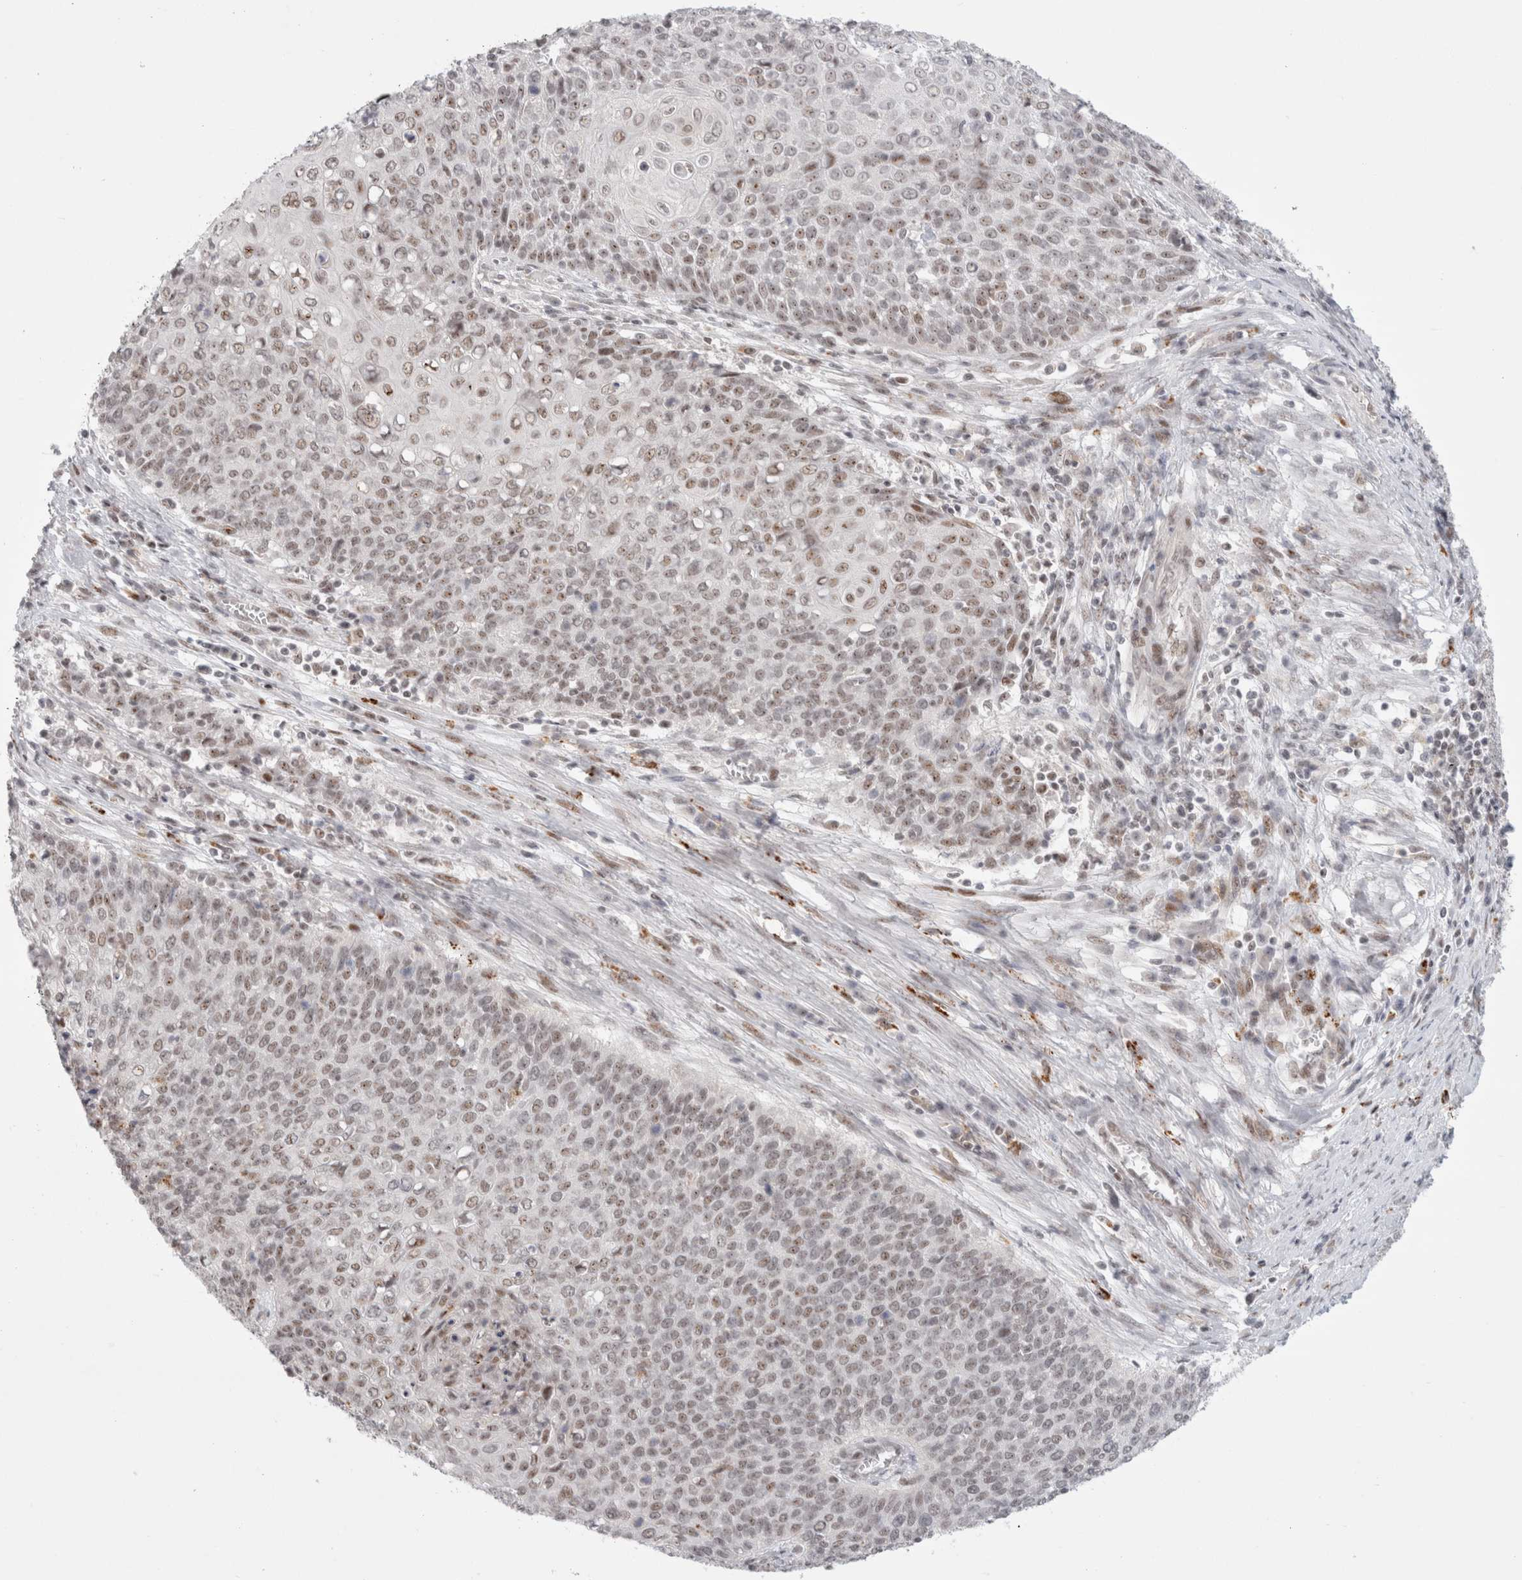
{"staining": {"intensity": "weak", "quantity": ">75%", "location": "nuclear"}, "tissue": "cervical cancer", "cell_type": "Tumor cells", "image_type": "cancer", "snomed": [{"axis": "morphology", "description": "Squamous cell carcinoma, NOS"}, {"axis": "topography", "description": "Cervix"}], "caption": "An immunohistochemistry histopathology image of neoplastic tissue is shown. Protein staining in brown shows weak nuclear positivity in cervical cancer within tumor cells. (Brightfield microscopy of DAB IHC at high magnification).", "gene": "SENP6", "patient": {"sex": "female", "age": 39}}